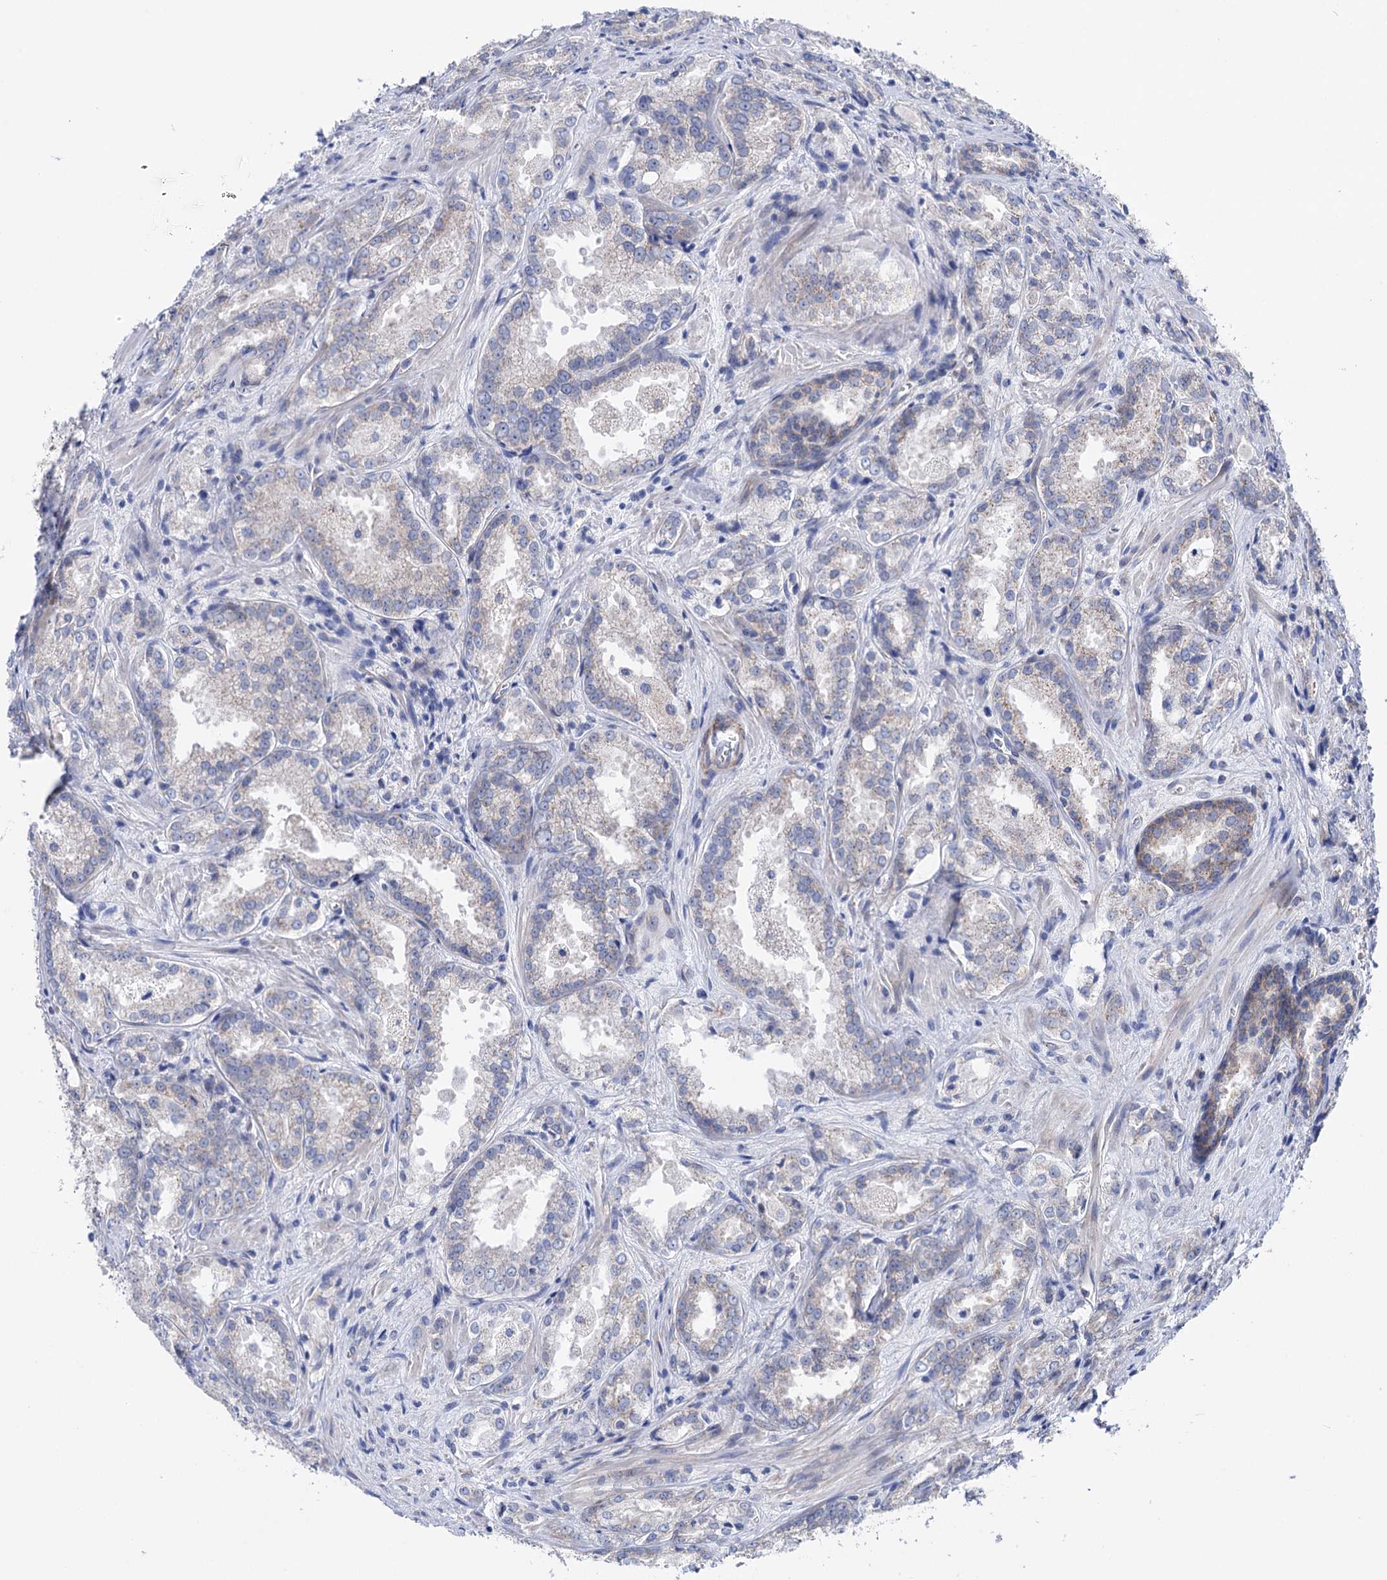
{"staining": {"intensity": "negative", "quantity": "none", "location": "none"}, "tissue": "prostate cancer", "cell_type": "Tumor cells", "image_type": "cancer", "snomed": [{"axis": "morphology", "description": "Adenocarcinoma, Low grade"}, {"axis": "topography", "description": "Prostate"}], "caption": "Immunohistochemistry (IHC) of prostate cancer (low-grade adenocarcinoma) shows no expression in tumor cells.", "gene": "SUCLA2", "patient": {"sex": "male", "age": 47}}